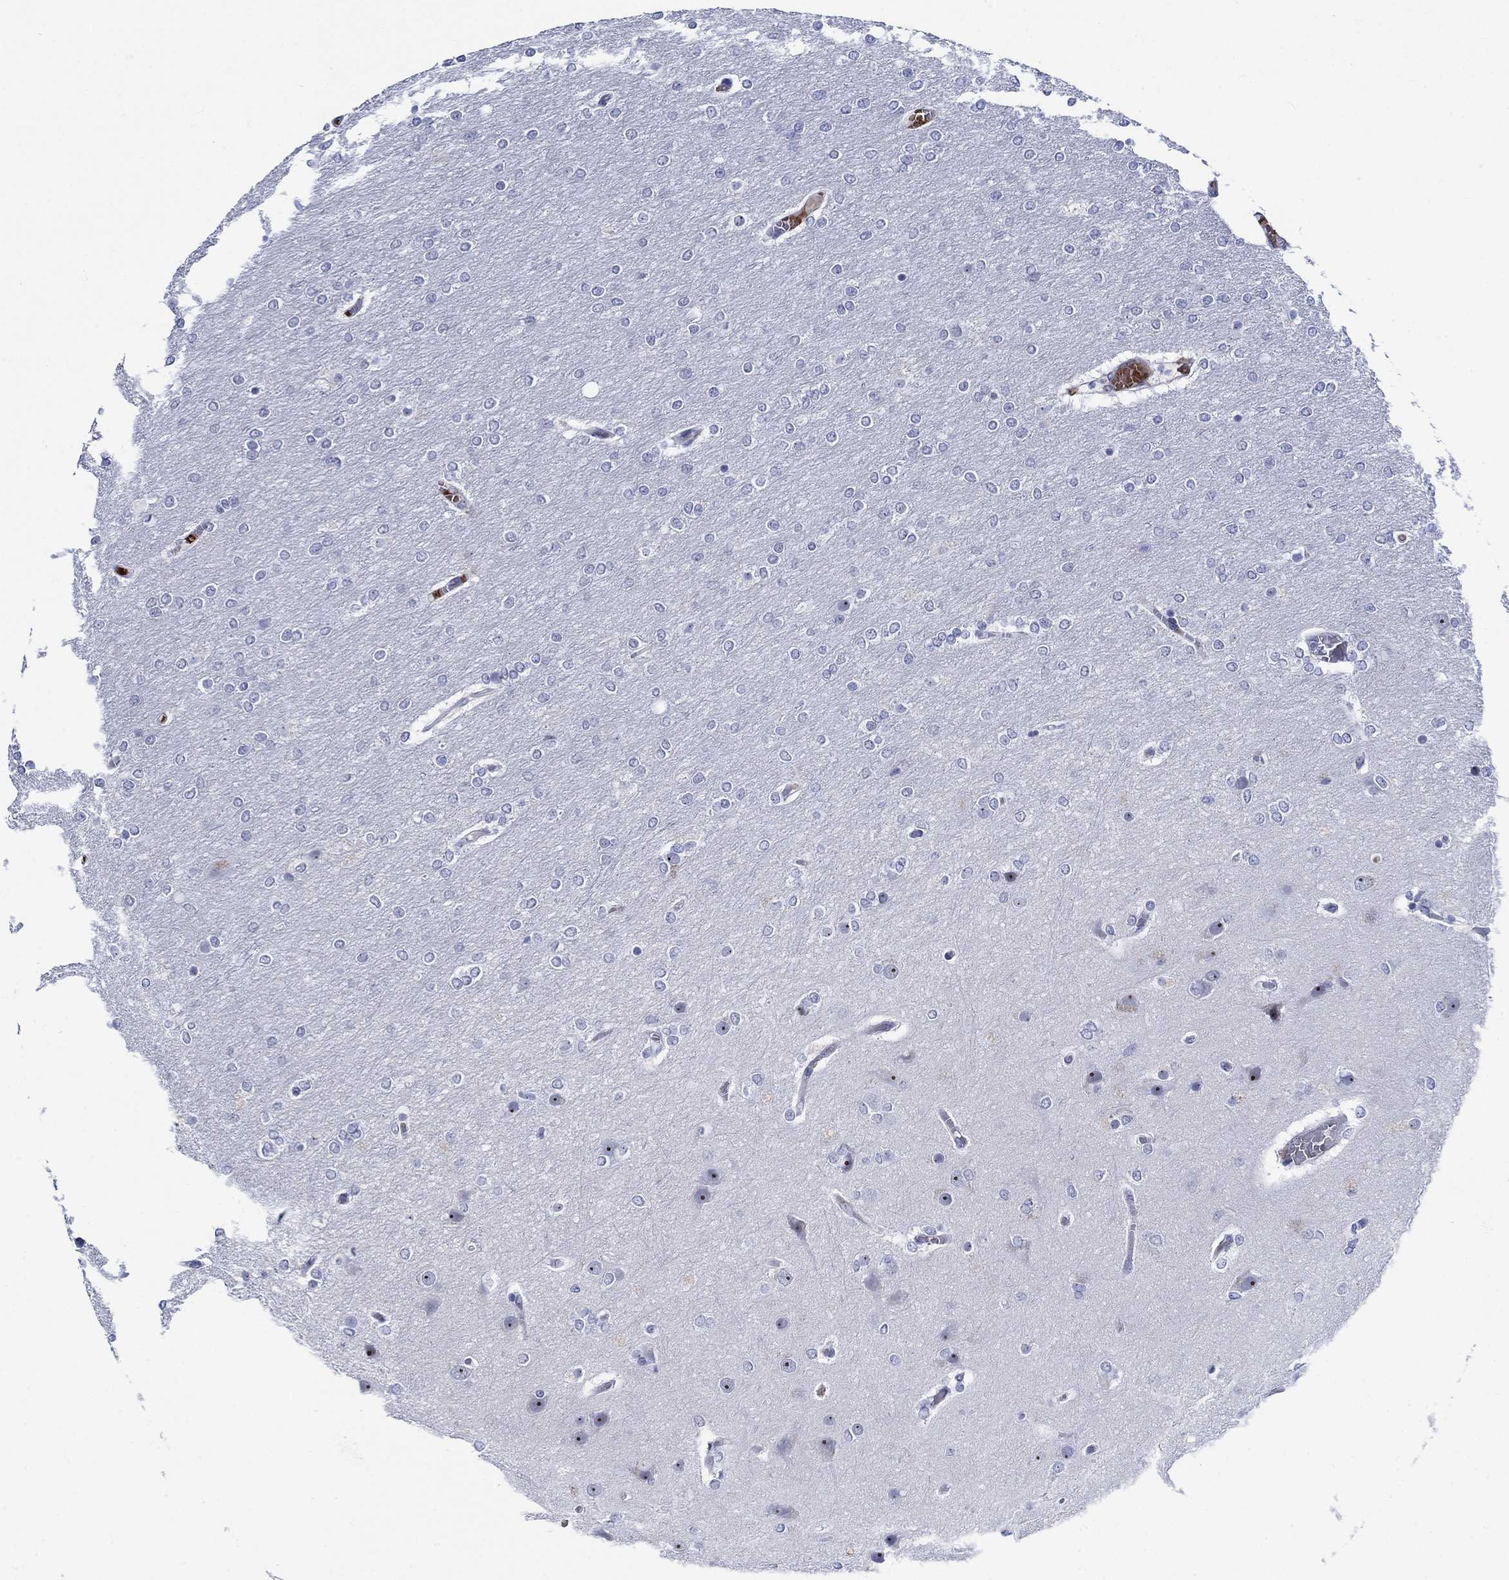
{"staining": {"intensity": "negative", "quantity": "none", "location": "none"}, "tissue": "glioma", "cell_type": "Tumor cells", "image_type": "cancer", "snomed": [{"axis": "morphology", "description": "Glioma, malignant, High grade"}, {"axis": "topography", "description": "Brain"}], "caption": "Image shows no significant protein staining in tumor cells of glioma.", "gene": "ZNF446", "patient": {"sex": "female", "age": 61}}